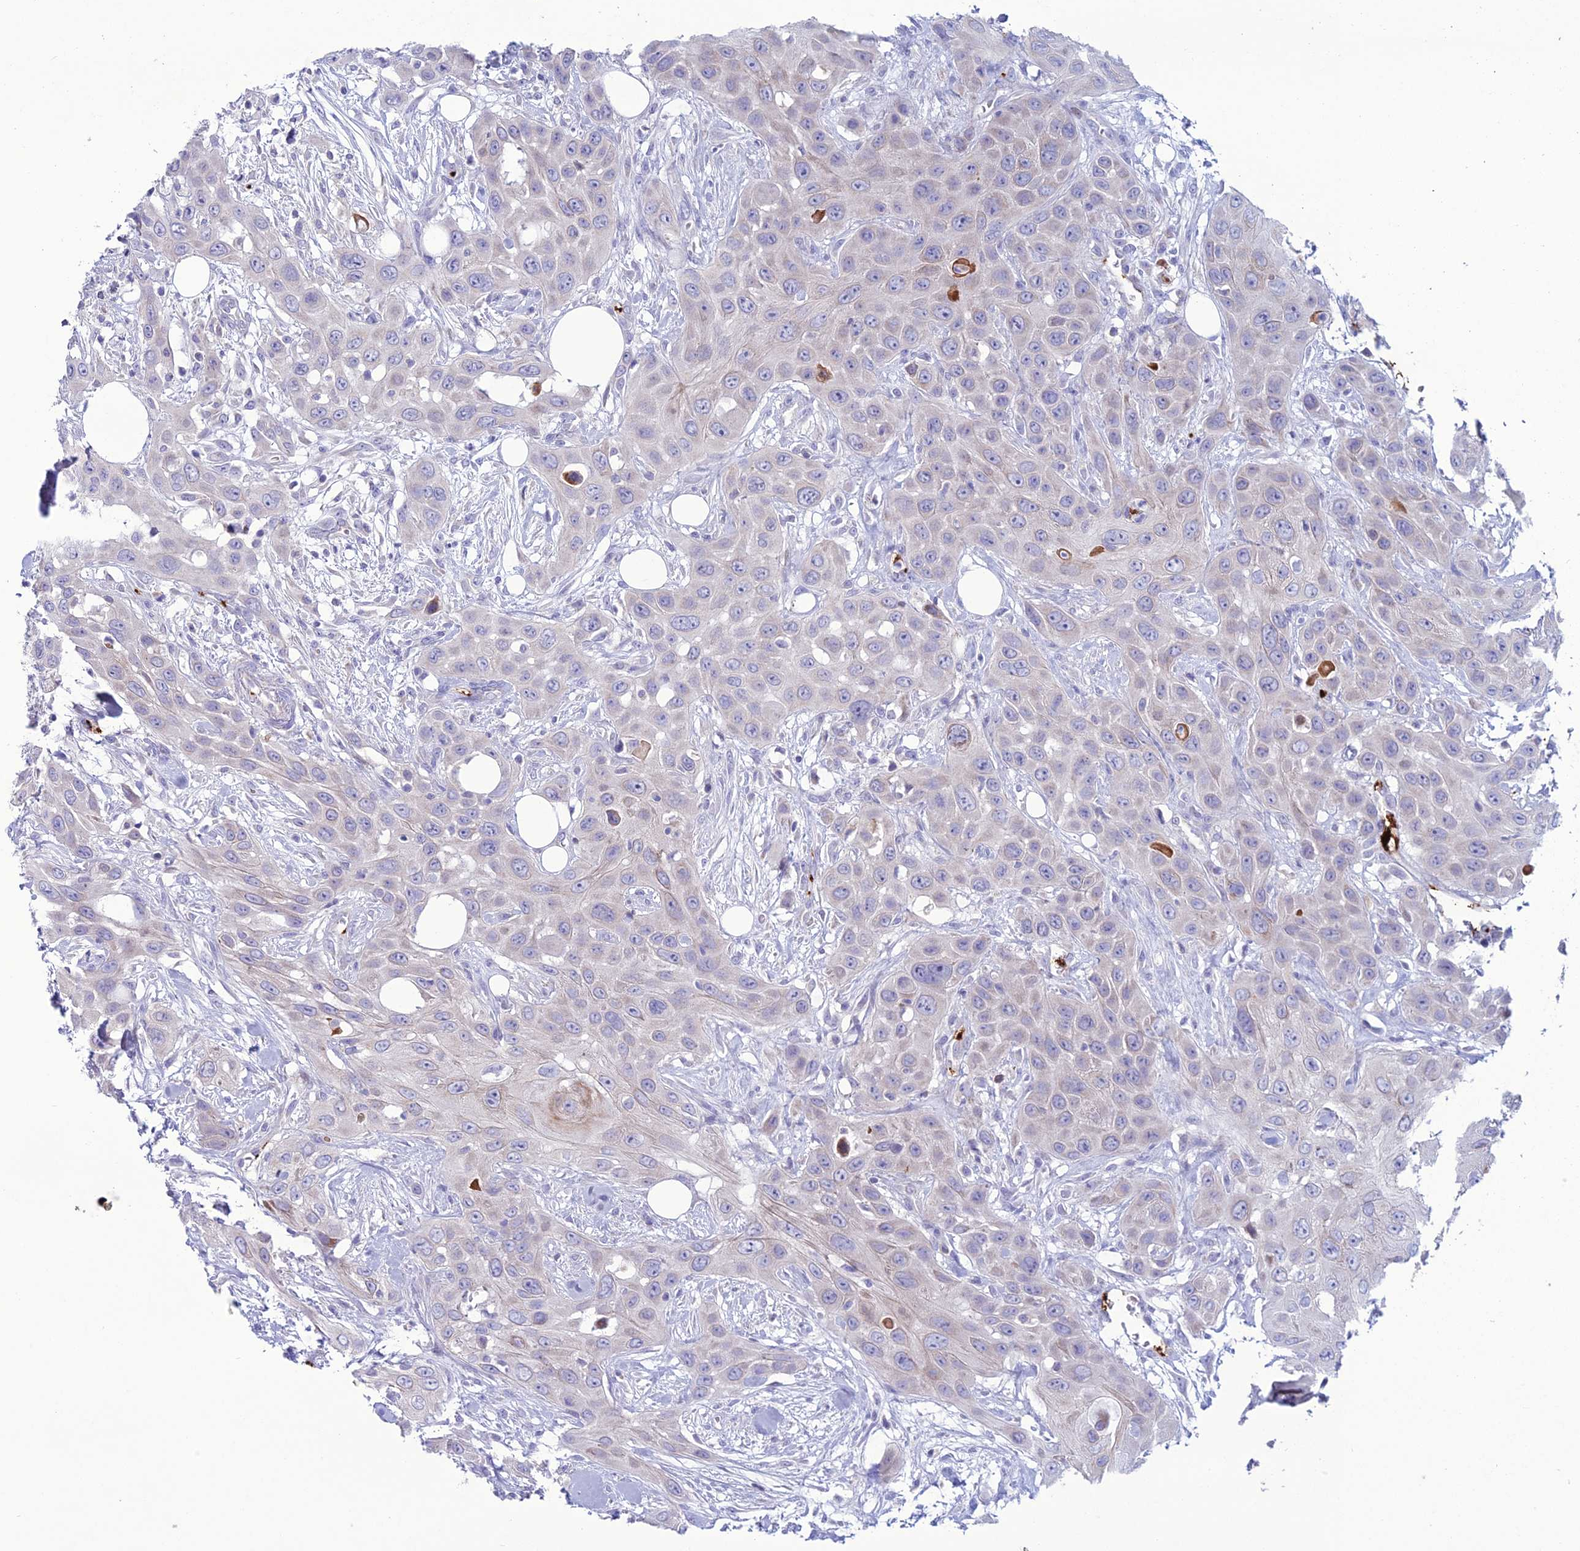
{"staining": {"intensity": "negative", "quantity": "none", "location": "none"}, "tissue": "head and neck cancer", "cell_type": "Tumor cells", "image_type": "cancer", "snomed": [{"axis": "morphology", "description": "Squamous cell carcinoma, NOS"}, {"axis": "topography", "description": "Head-Neck"}], "caption": "The IHC image has no significant staining in tumor cells of squamous cell carcinoma (head and neck) tissue.", "gene": "C21orf140", "patient": {"sex": "male", "age": 81}}